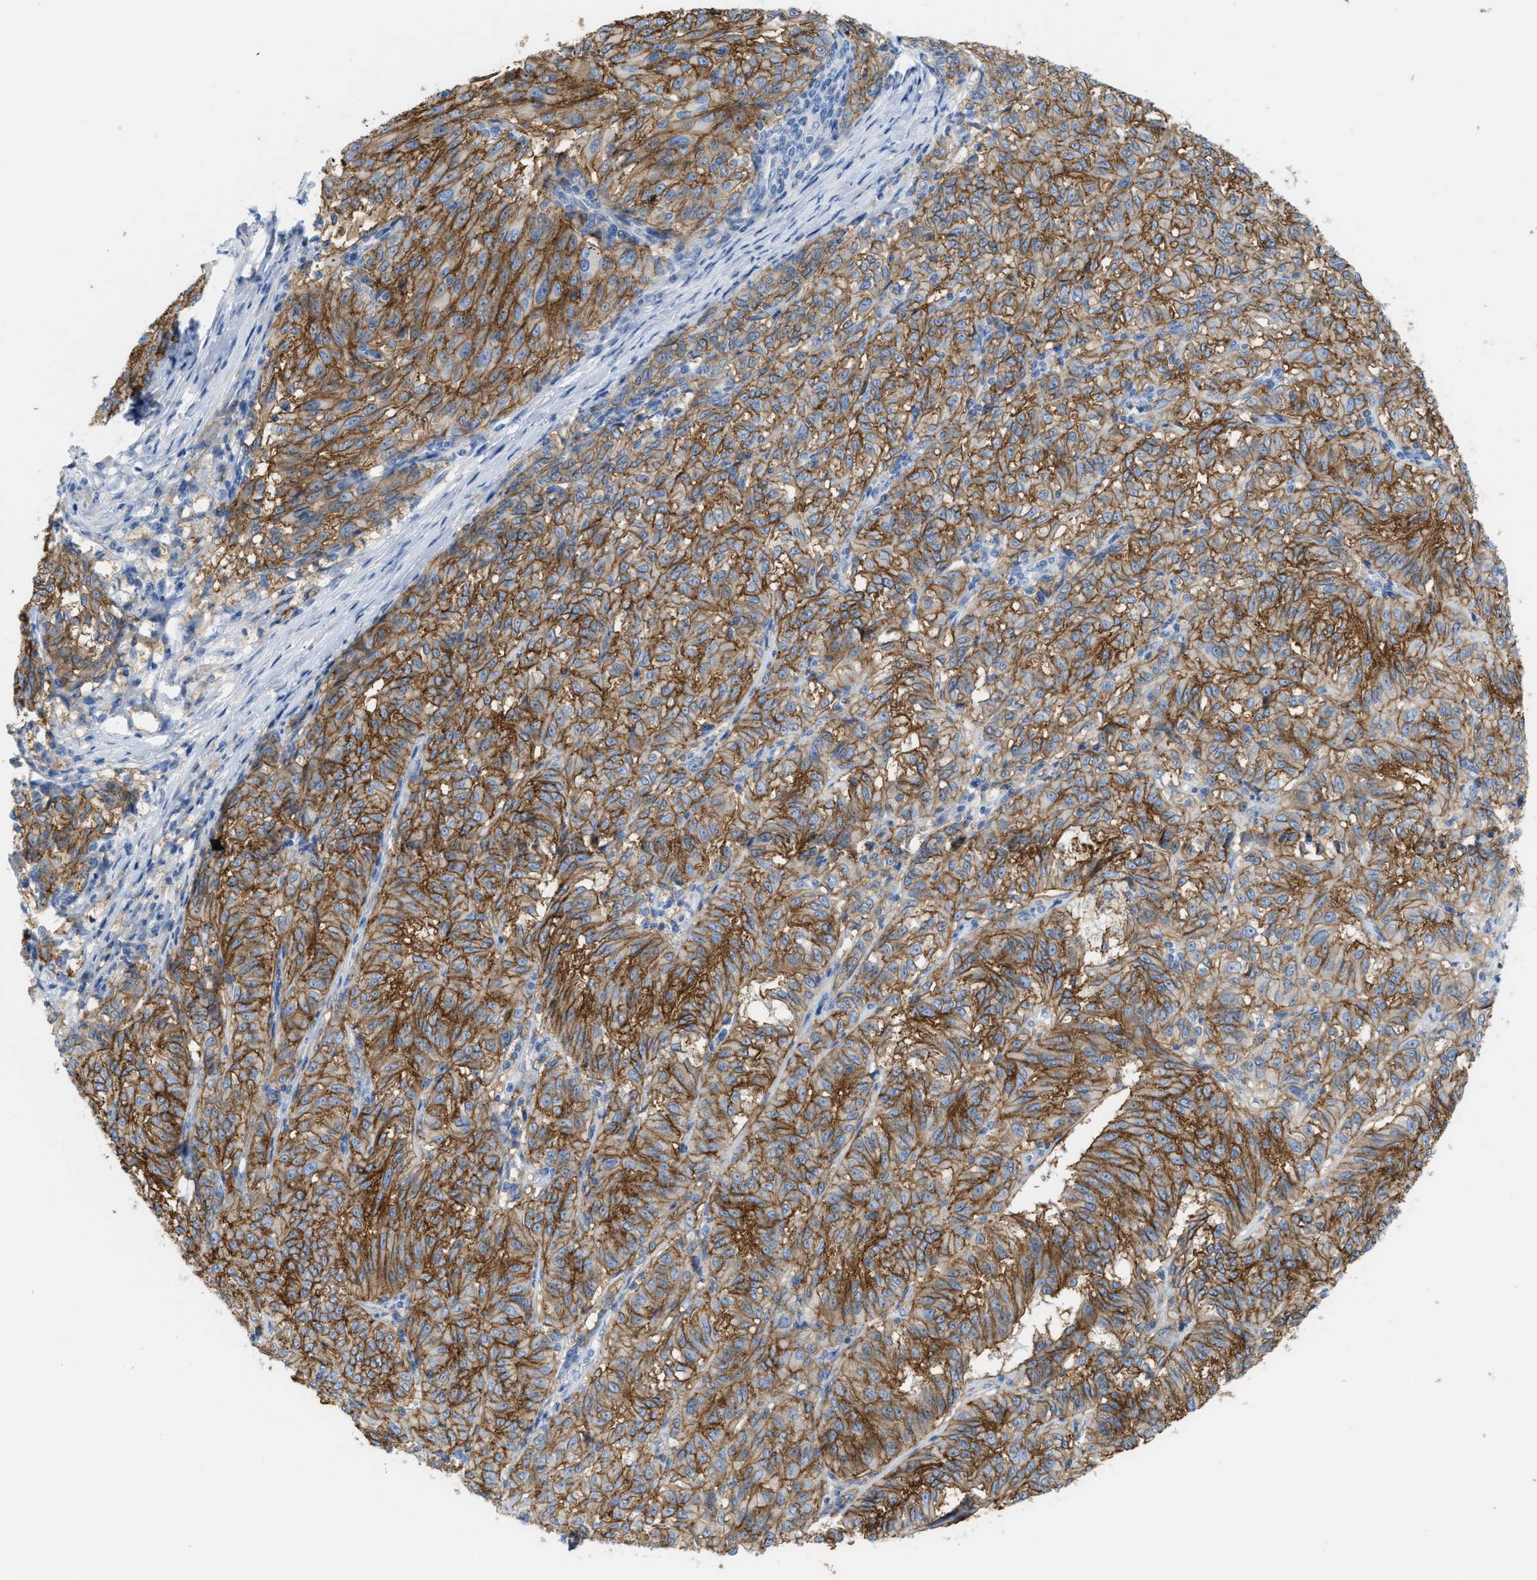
{"staining": {"intensity": "strong", "quantity": ">75%", "location": "cytoplasmic/membranous"}, "tissue": "melanoma", "cell_type": "Tumor cells", "image_type": "cancer", "snomed": [{"axis": "morphology", "description": "Malignant melanoma, NOS"}, {"axis": "topography", "description": "Skin"}], "caption": "Malignant melanoma stained for a protein displays strong cytoplasmic/membranous positivity in tumor cells.", "gene": "SLC3A2", "patient": {"sex": "female", "age": 72}}